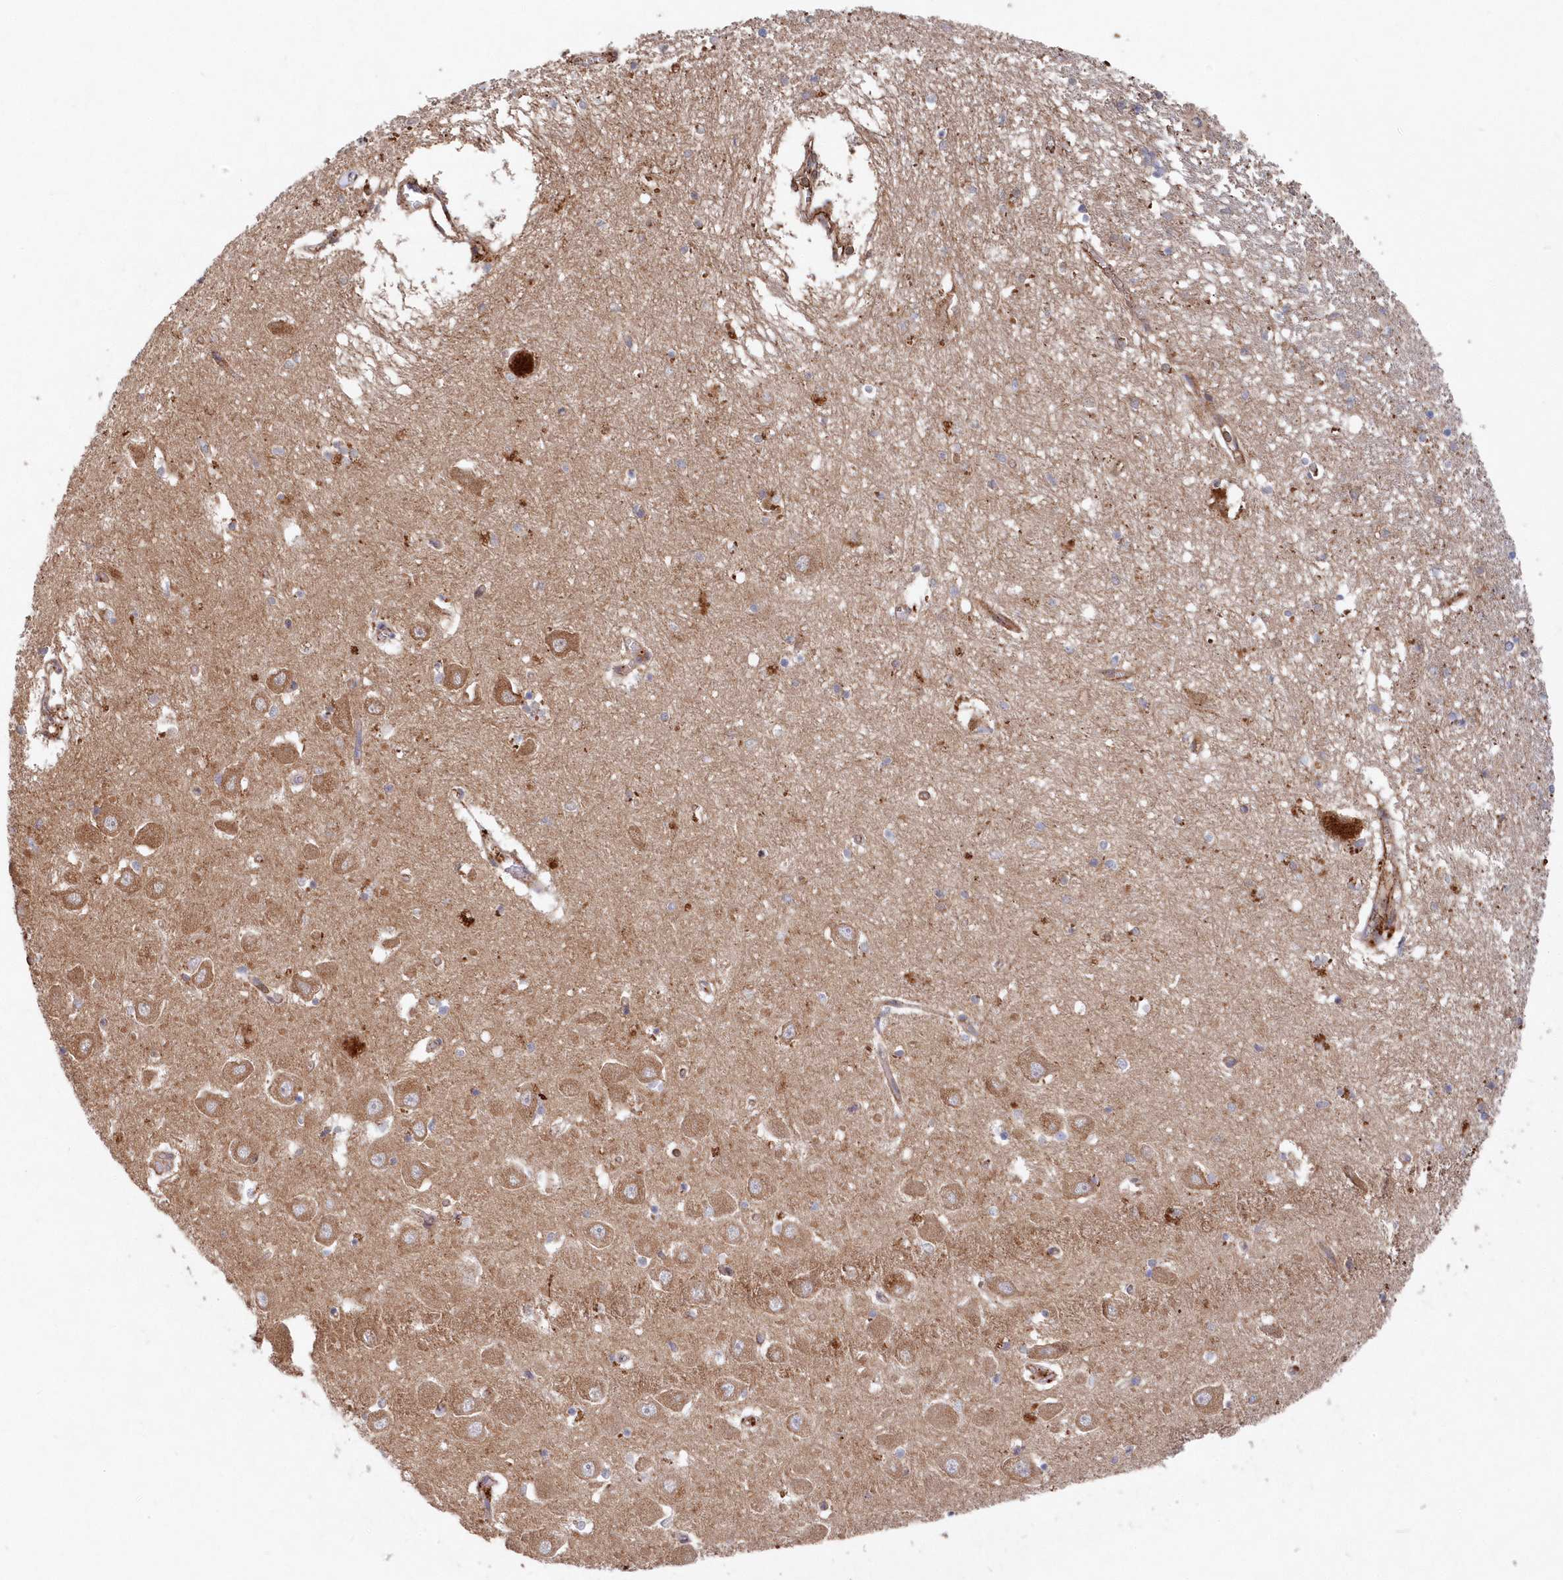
{"staining": {"intensity": "moderate", "quantity": "<25%", "location": "cytoplasmic/membranous"}, "tissue": "hippocampus", "cell_type": "Glial cells", "image_type": "normal", "snomed": [{"axis": "morphology", "description": "Normal tissue, NOS"}, {"axis": "topography", "description": "Hippocampus"}], "caption": "This is a micrograph of immunohistochemistry (IHC) staining of normal hippocampus, which shows moderate staining in the cytoplasmic/membranous of glial cells.", "gene": "ABHD14B", "patient": {"sex": "male", "age": 70}}